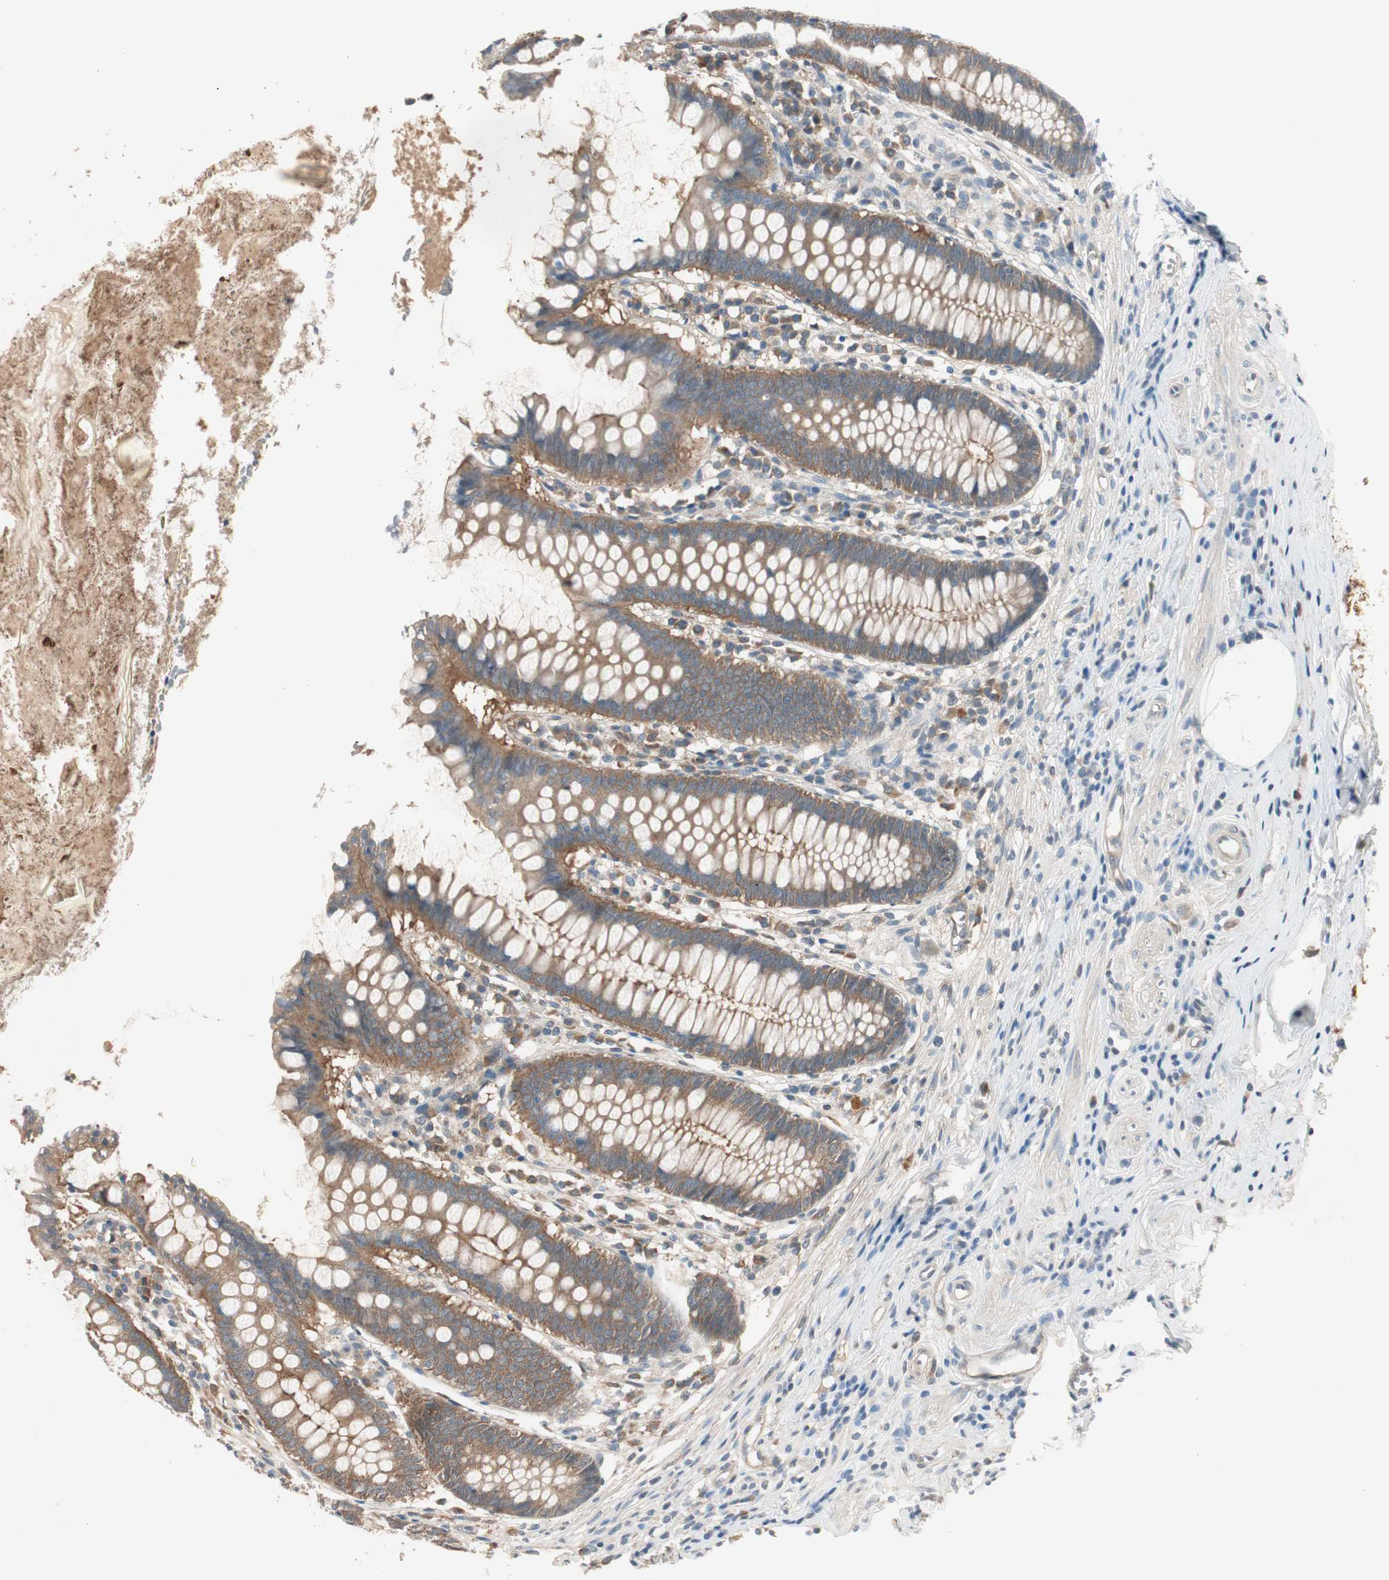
{"staining": {"intensity": "moderate", "quantity": ">75%", "location": "cytoplasmic/membranous"}, "tissue": "appendix", "cell_type": "Glandular cells", "image_type": "normal", "snomed": [{"axis": "morphology", "description": "Normal tissue, NOS"}, {"axis": "topography", "description": "Appendix"}], "caption": "Moderate cytoplasmic/membranous protein positivity is present in approximately >75% of glandular cells in appendix. (brown staining indicates protein expression, while blue staining denotes nuclei).", "gene": "NCLN", "patient": {"sex": "female", "age": 50}}